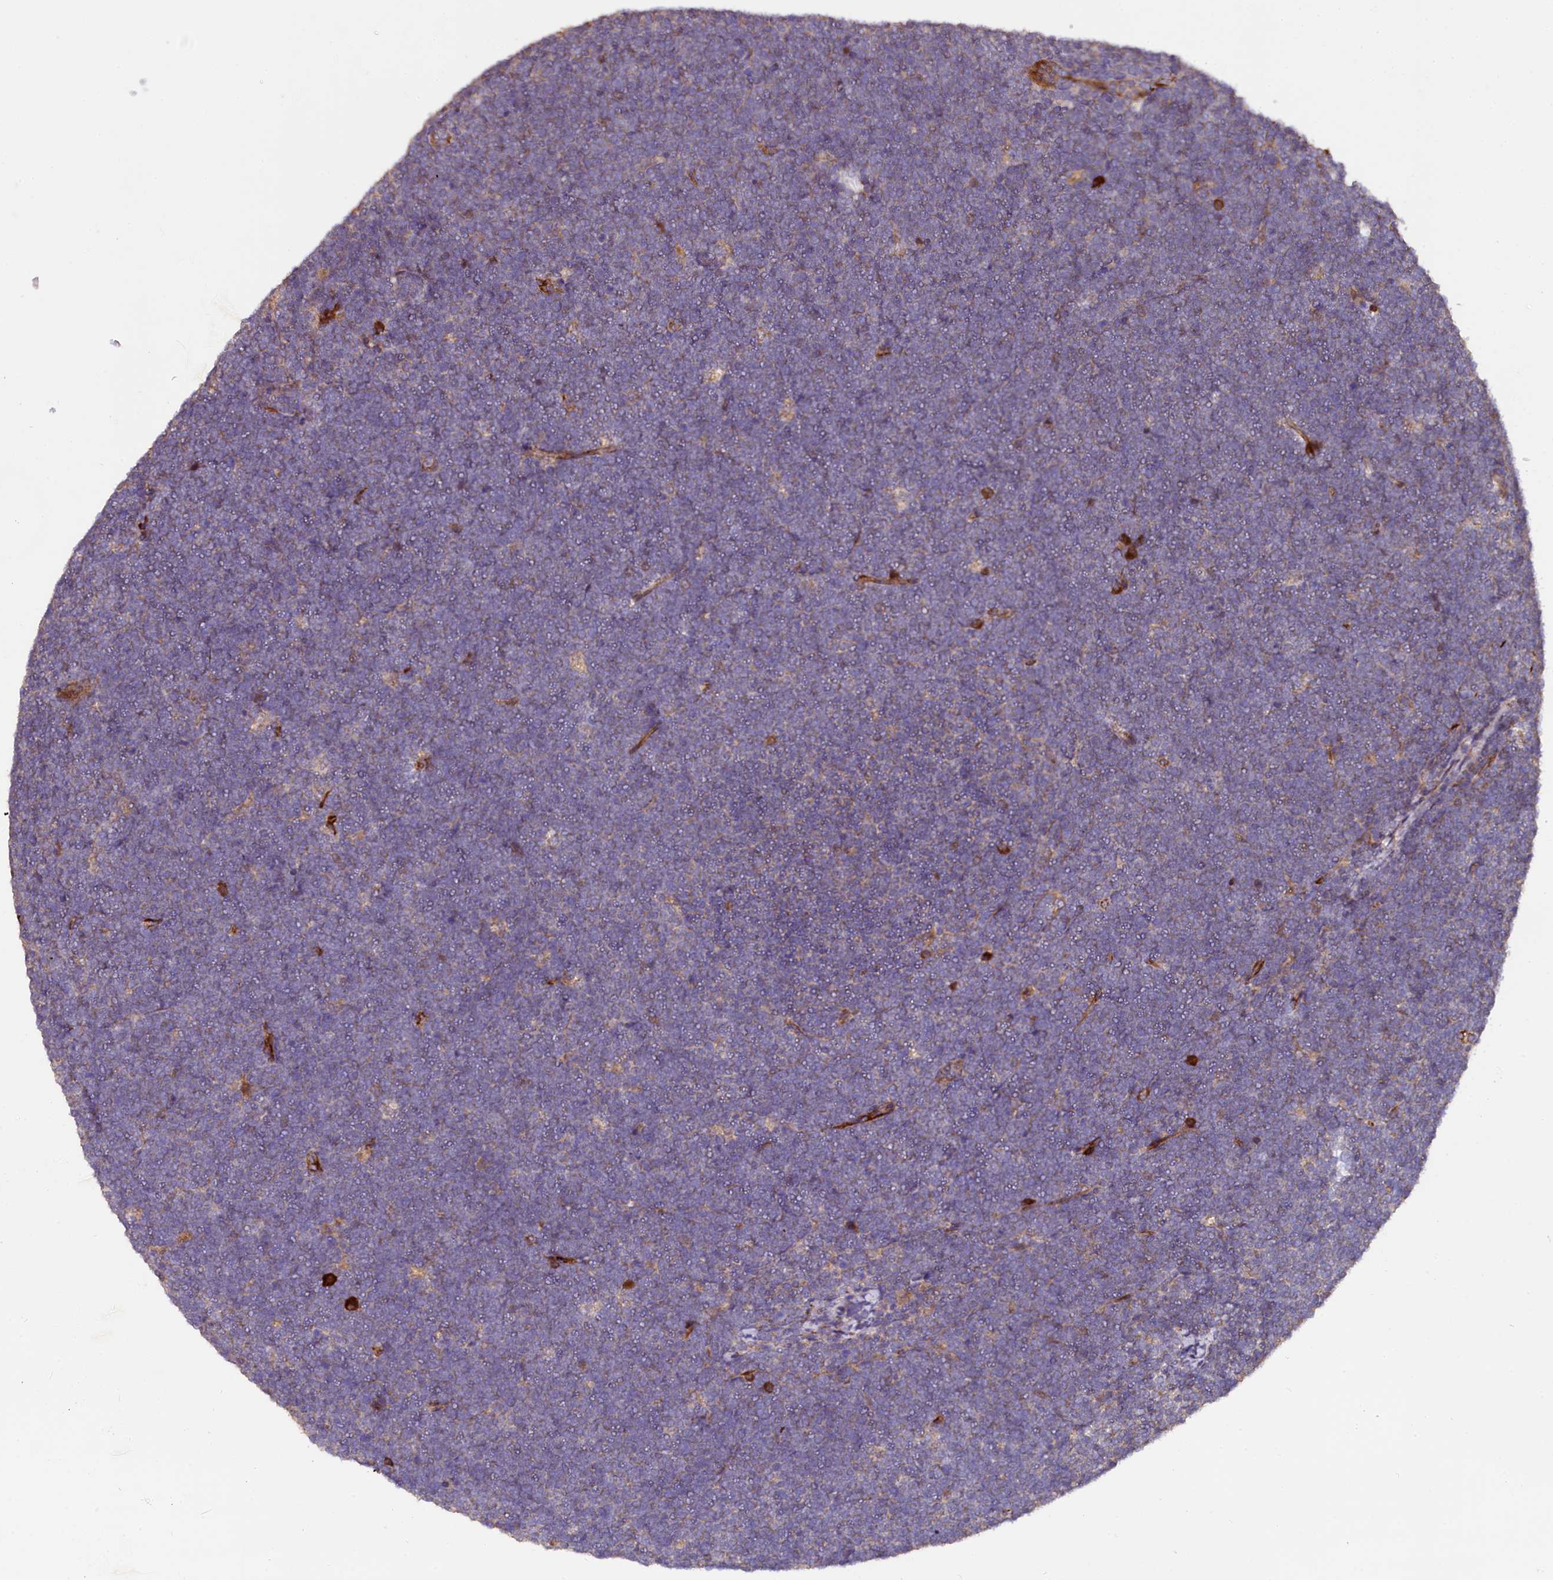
{"staining": {"intensity": "negative", "quantity": "none", "location": "none"}, "tissue": "lymphoma", "cell_type": "Tumor cells", "image_type": "cancer", "snomed": [{"axis": "morphology", "description": "Malignant lymphoma, non-Hodgkin's type, High grade"}, {"axis": "topography", "description": "Lymph node"}], "caption": "Immunohistochemistry of human malignant lymphoma, non-Hodgkin's type (high-grade) reveals no staining in tumor cells.", "gene": "RASSF1", "patient": {"sex": "male", "age": 13}}